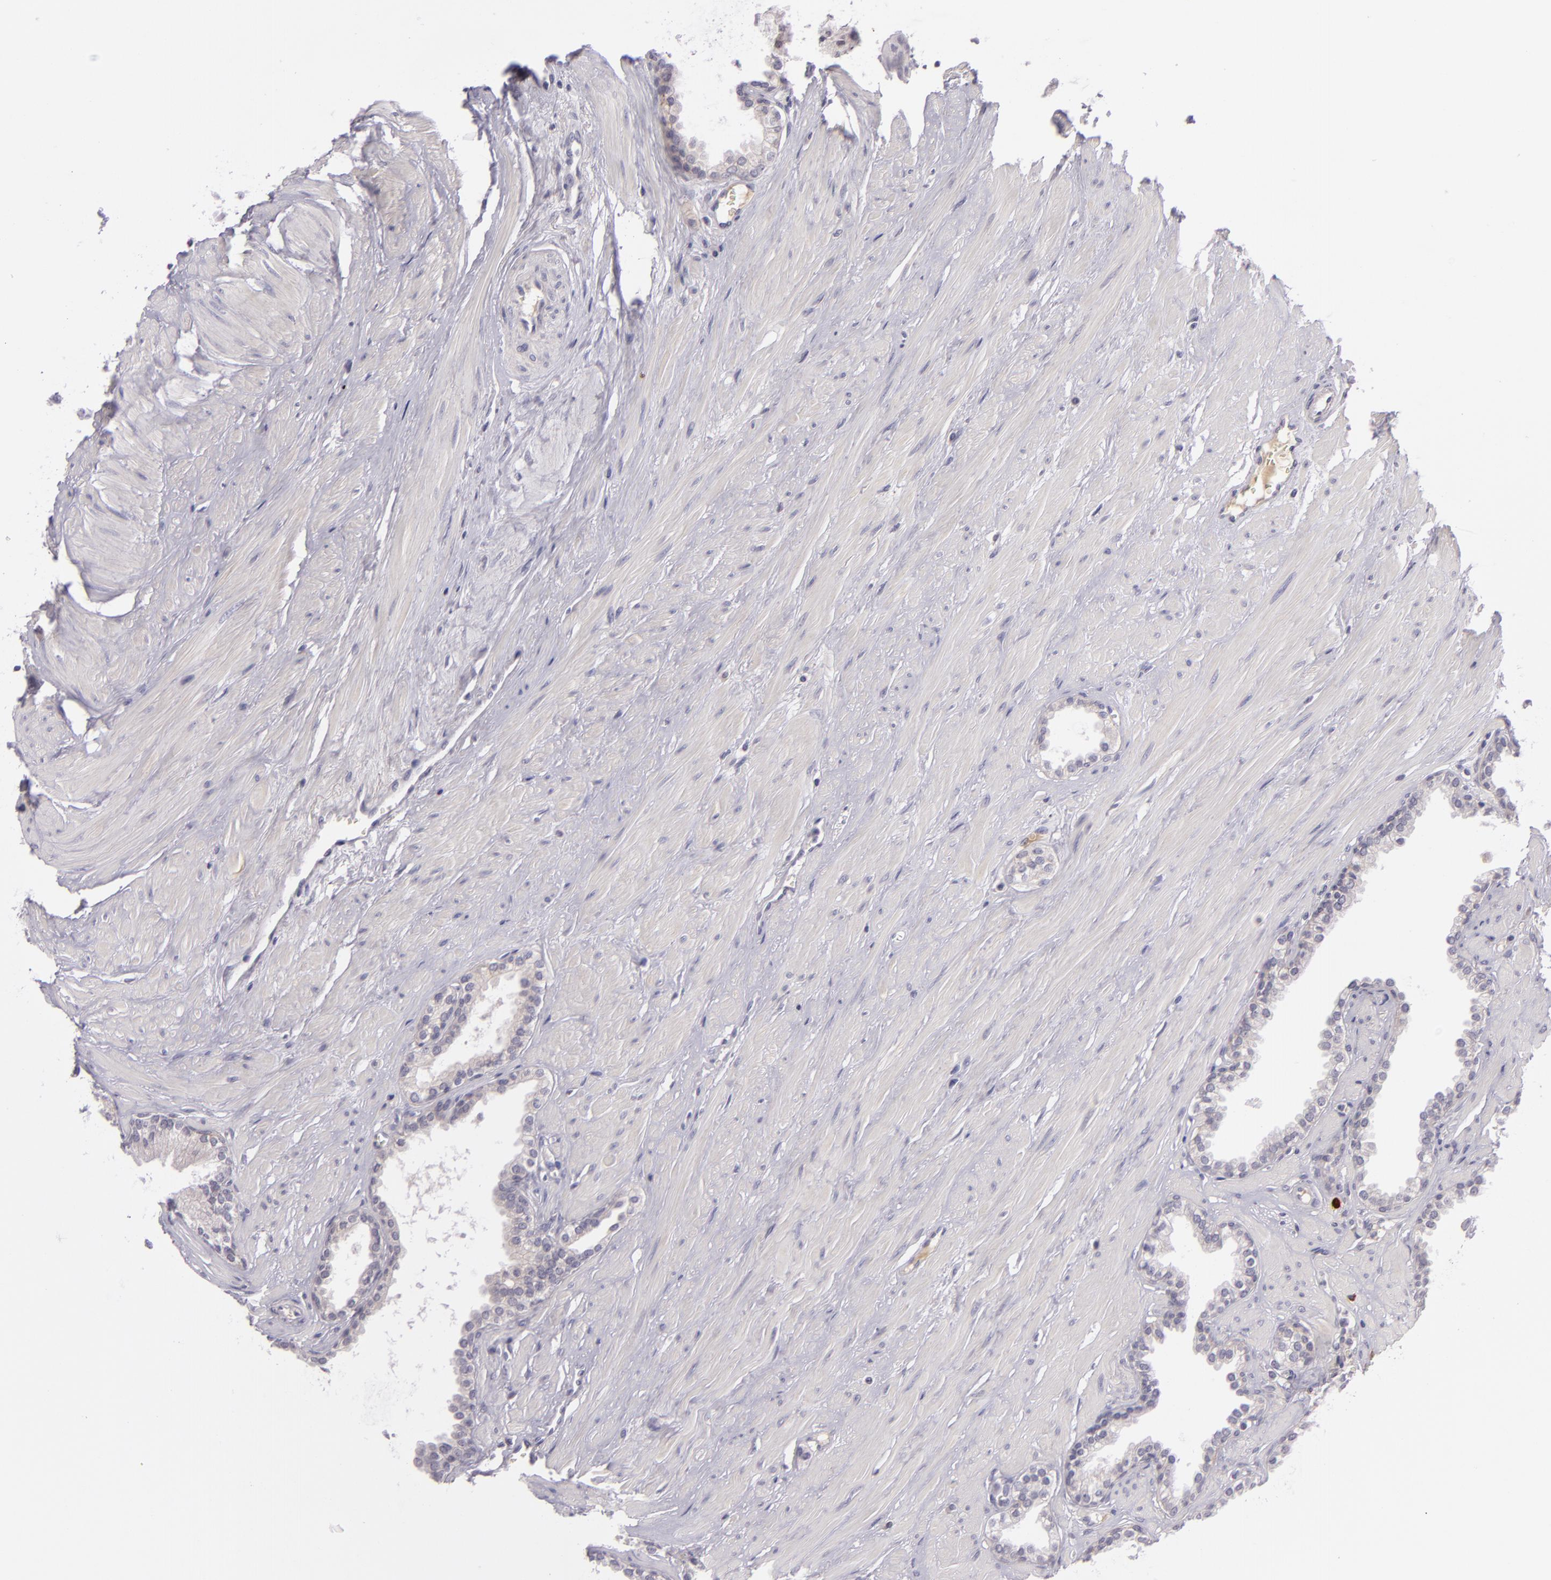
{"staining": {"intensity": "negative", "quantity": "none", "location": "none"}, "tissue": "prostate", "cell_type": "Glandular cells", "image_type": "normal", "snomed": [{"axis": "morphology", "description": "Normal tissue, NOS"}, {"axis": "topography", "description": "Prostate"}], "caption": "The IHC photomicrograph has no significant expression in glandular cells of prostate. Brightfield microscopy of immunohistochemistry stained with DAB (3,3'-diaminobenzidine) (brown) and hematoxylin (blue), captured at high magnification.", "gene": "DAG1", "patient": {"sex": "male", "age": 64}}